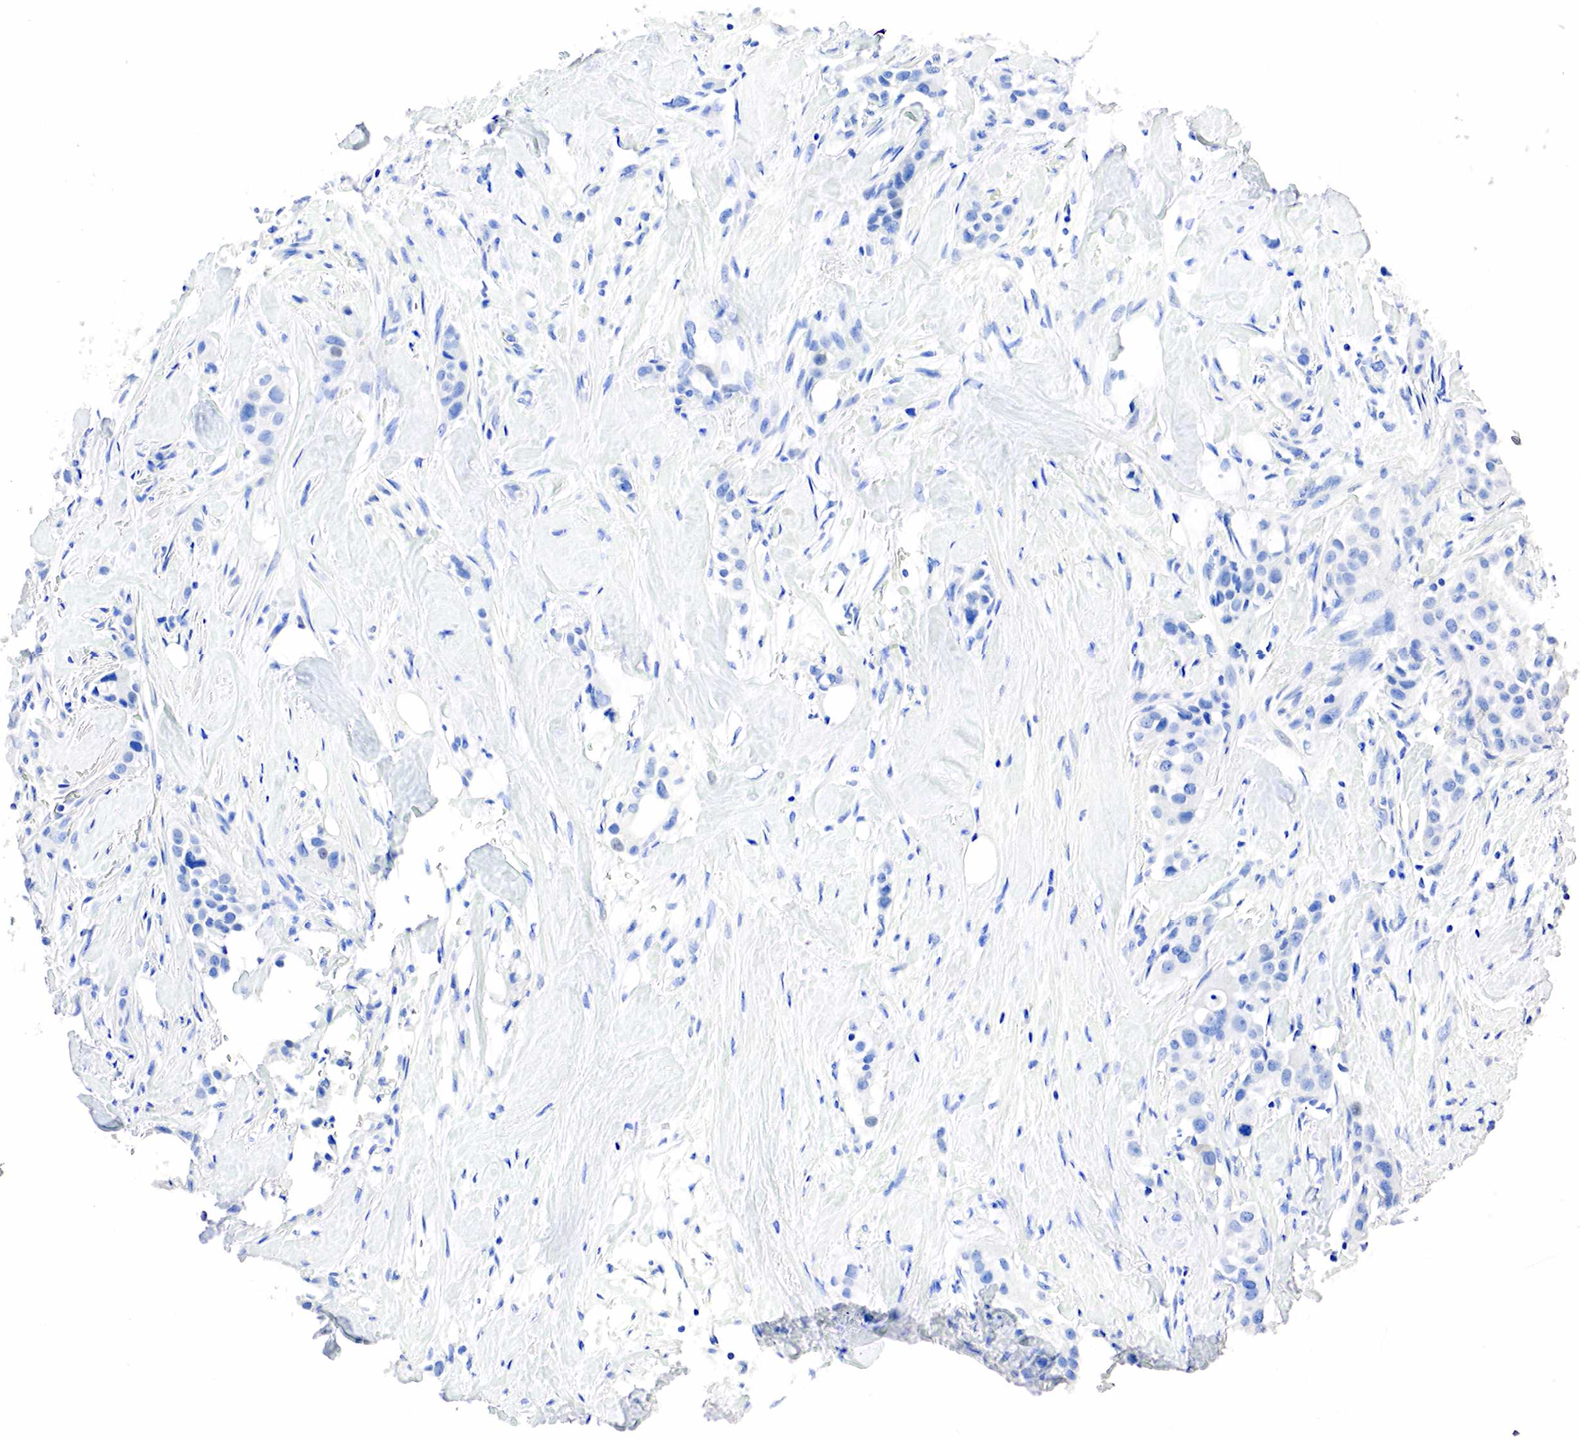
{"staining": {"intensity": "negative", "quantity": "none", "location": "none"}, "tissue": "breast cancer", "cell_type": "Tumor cells", "image_type": "cancer", "snomed": [{"axis": "morphology", "description": "Duct carcinoma"}, {"axis": "topography", "description": "Breast"}], "caption": "Infiltrating ductal carcinoma (breast) was stained to show a protein in brown. There is no significant expression in tumor cells. (Stains: DAB IHC with hematoxylin counter stain, Microscopy: brightfield microscopy at high magnification).", "gene": "SST", "patient": {"sex": "female", "age": 45}}